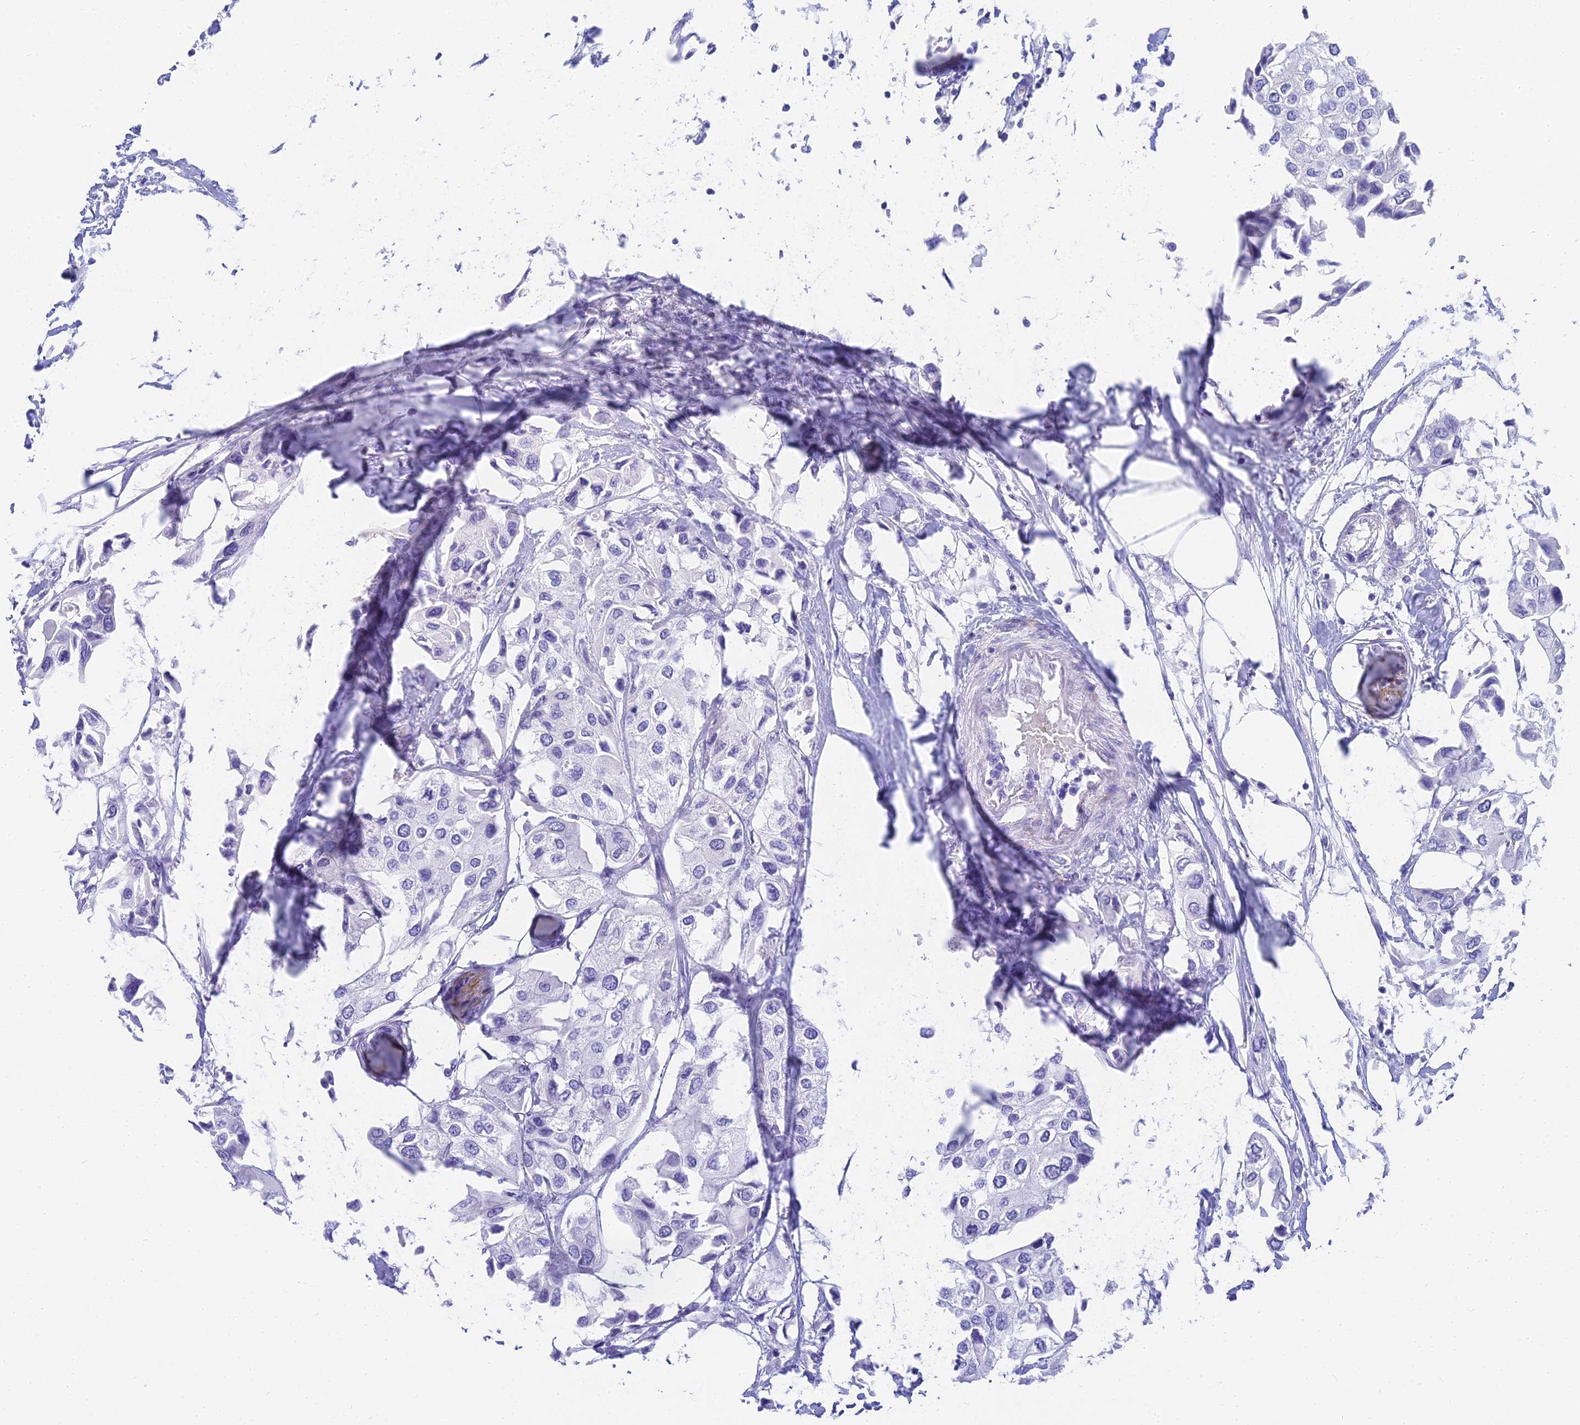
{"staining": {"intensity": "negative", "quantity": "none", "location": "none"}, "tissue": "urothelial cancer", "cell_type": "Tumor cells", "image_type": "cancer", "snomed": [{"axis": "morphology", "description": "Urothelial carcinoma, High grade"}, {"axis": "topography", "description": "Urinary bladder"}], "caption": "Tumor cells are negative for protein expression in human urothelial cancer.", "gene": "SLC36A2", "patient": {"sex": "male", "age": 64}}